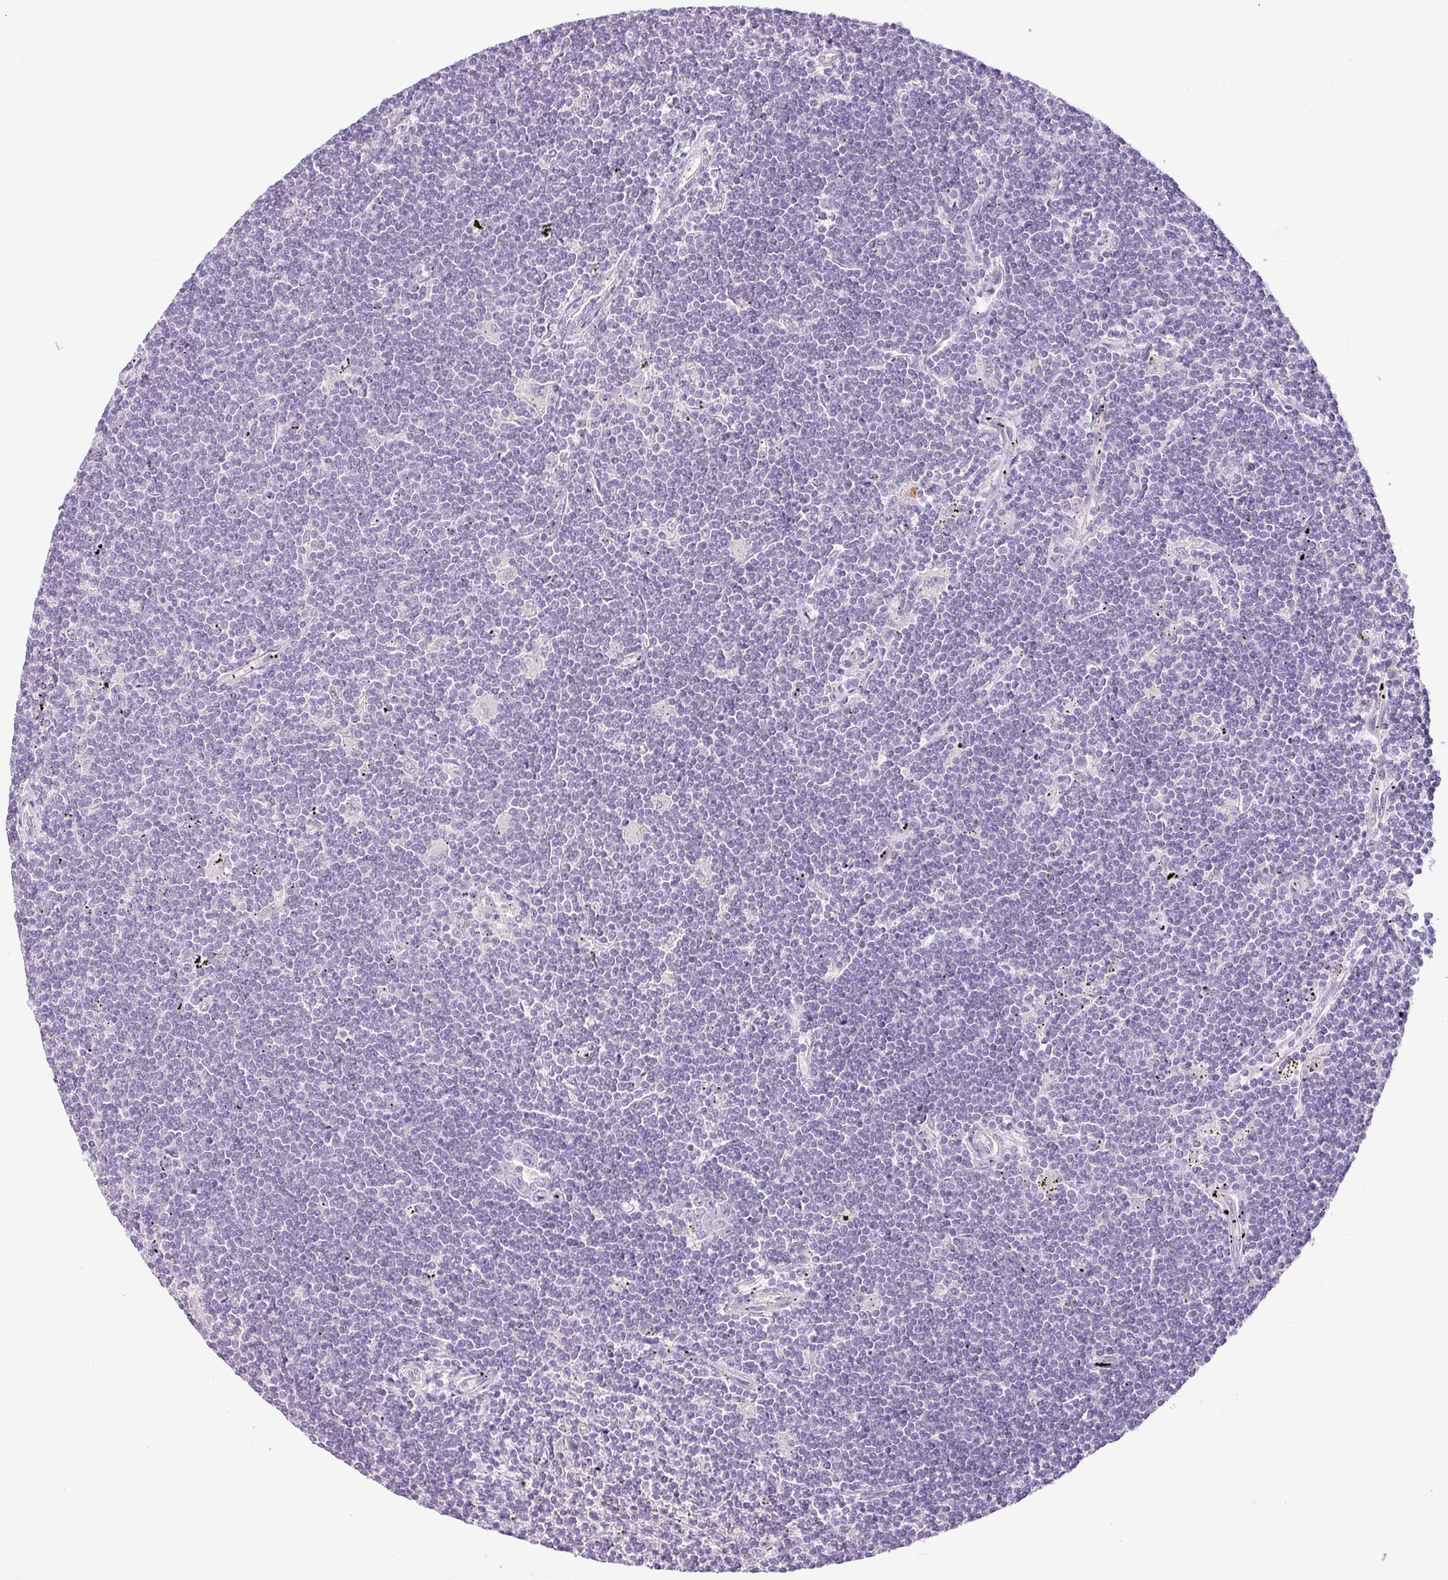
{"staining": {"intensity": "negative", "quantity": "none", "location": "none"}, "tissue": "lymphoma", "cell_type": "Tumor cells", "image_type": "cancer", "snomed": [{"axis": "morphology", "description": "Malignant lymphoma, non-Hodgkin's type, Low grade"}, {"axis": "topography", "description": "Spleen"}], "caption": "A high-resolution image shows immunohistochemistry staining of lymphoma, which demonstrates no significant positivity in tumor cells.", "gene": "RAX2", "patient": {"sex": "male", "age": 76}}